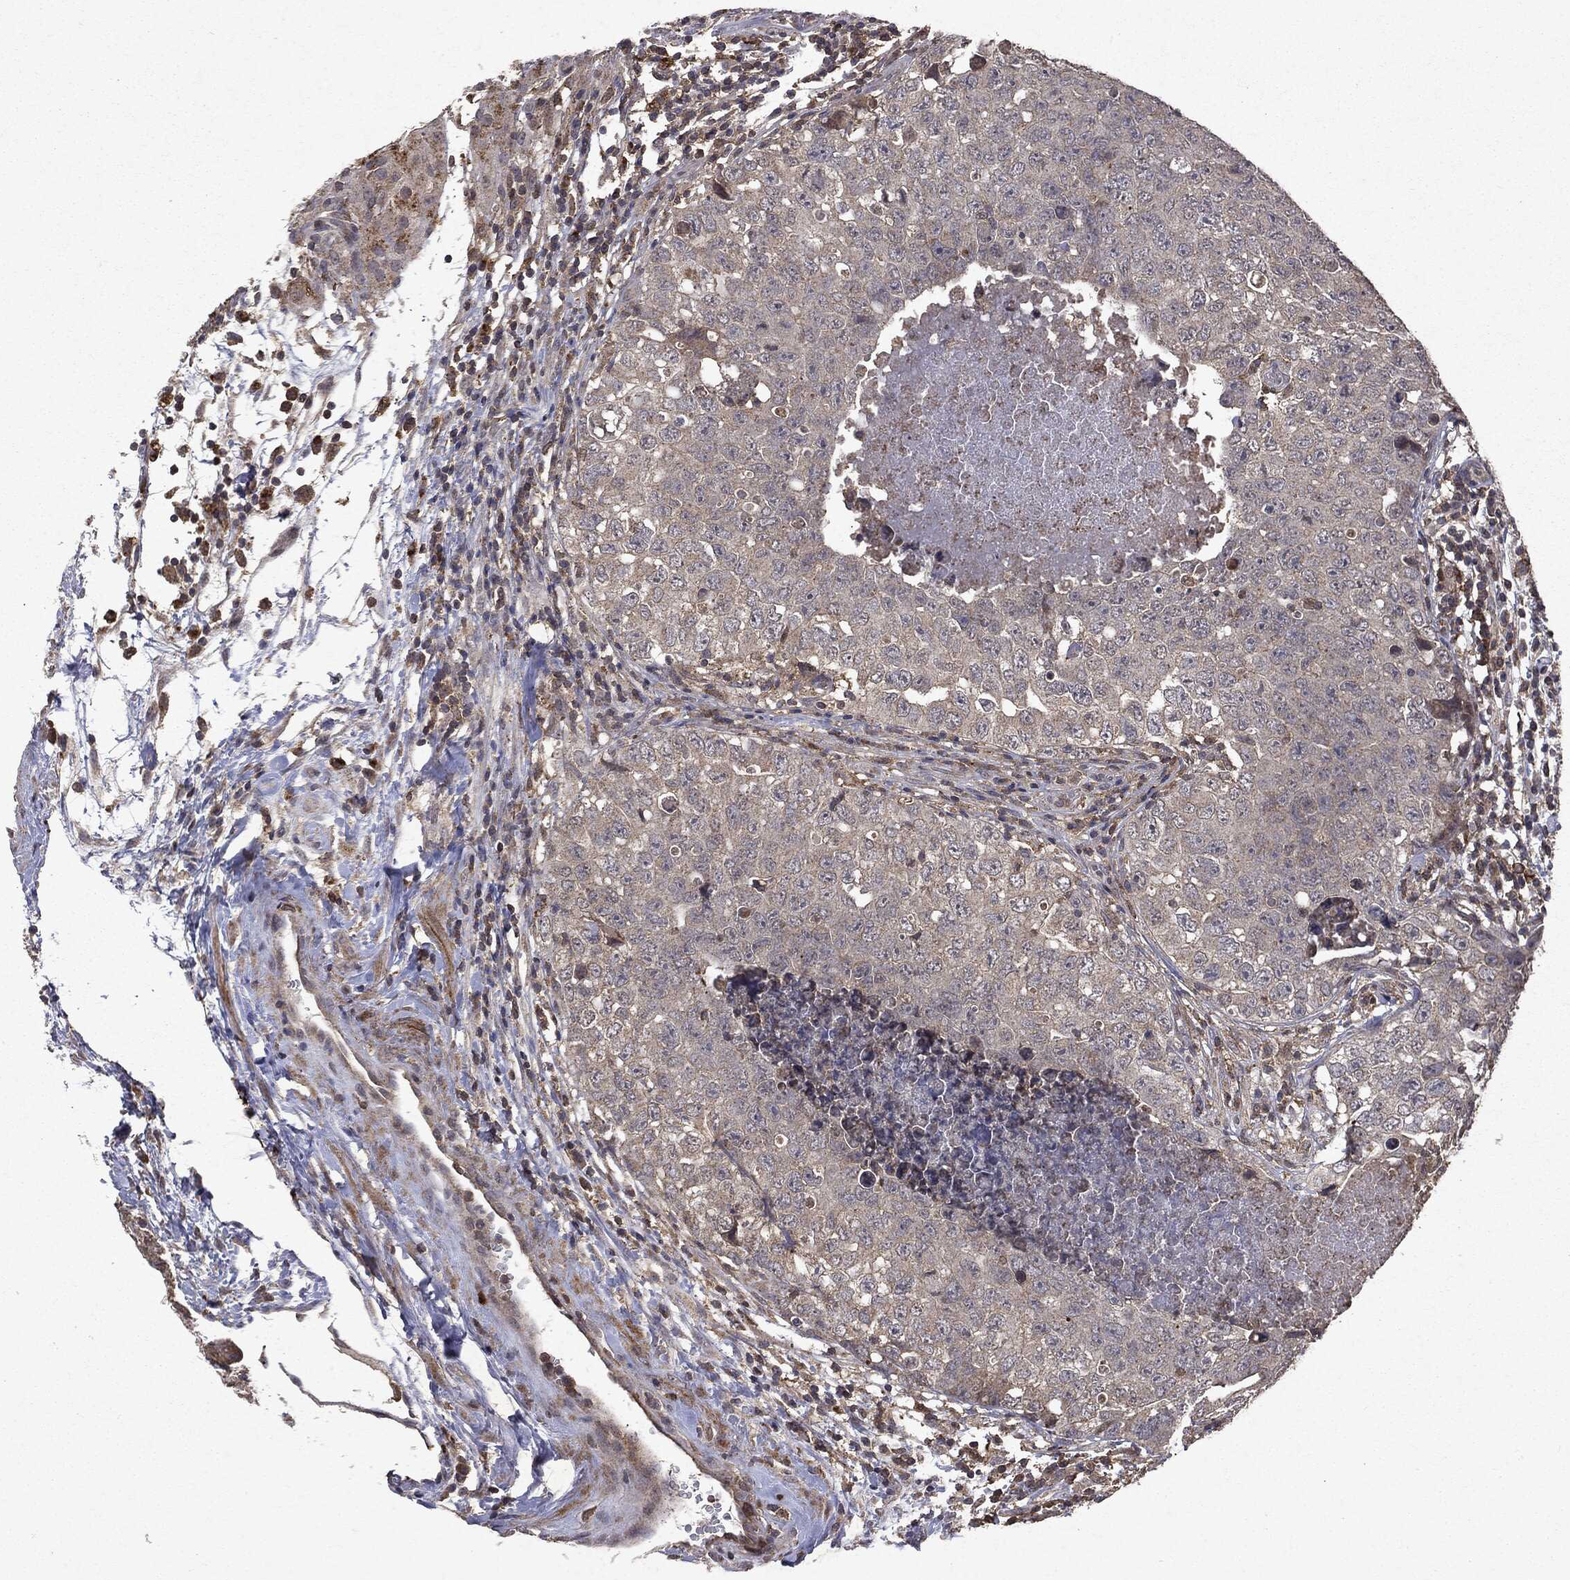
{"staining": {"intensity": "negative", "quantity": "none", "location": "none"}, "tissue": "testis cancer", "cell_type": "Tumor cells", "image_type": "cancer", "snomed": [{"axis": "morphology", "description": "Seminoma, NOS"}, {"axis": "topography", "description": "Testis"}], "caption": "This photomicrograph is of testis cancer (seminoma) stained with immunohistochemistry to label a protein in brown with the nuclei are counter-stained blue. There is no expression in tumor cells.", "gene": "PTEN", "patient": {"sex": "male", "age": 34}}